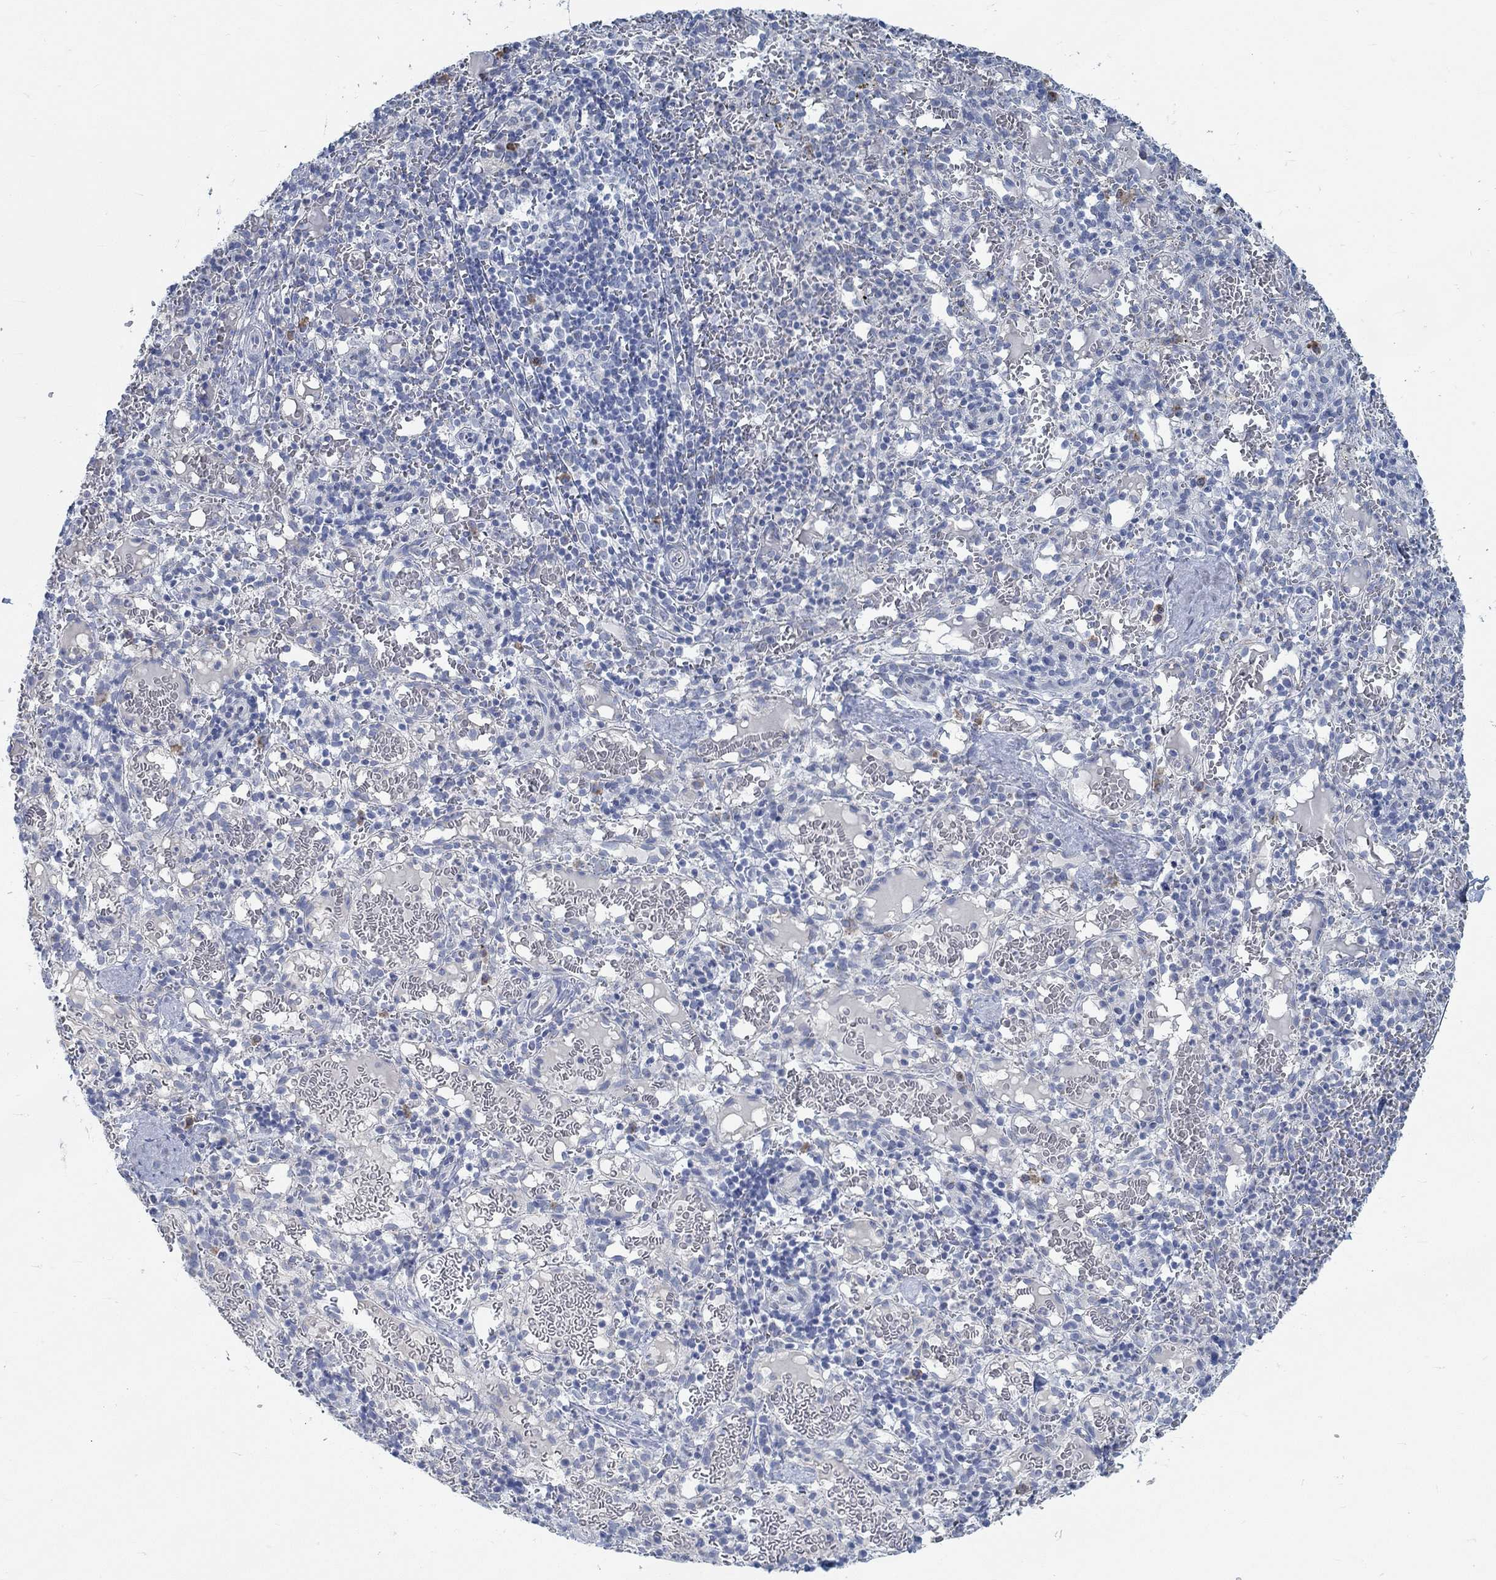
{"staining": {"intensity": "weak", "quantity": "<25%", "location": "cytoplasmic/membranous"}, "tissue": "spleen", "cell_type": "Cells in red pulp", "image_type": "normal", "snomed": [{"axis": "morphology", "description": "Normal tissue, NOS"}, {"axis": "topography", "description": "Spleen"}], "caption": "Cells in red pulp are negative for protein expression in benign human spleen. (DAB (3,3'-diaminobenzidine) immunohistochemistry visualized using brightfield microscopy, high magnification).", "gene": "TEKT4", "patient": {"sex": "male", "age": 11}}